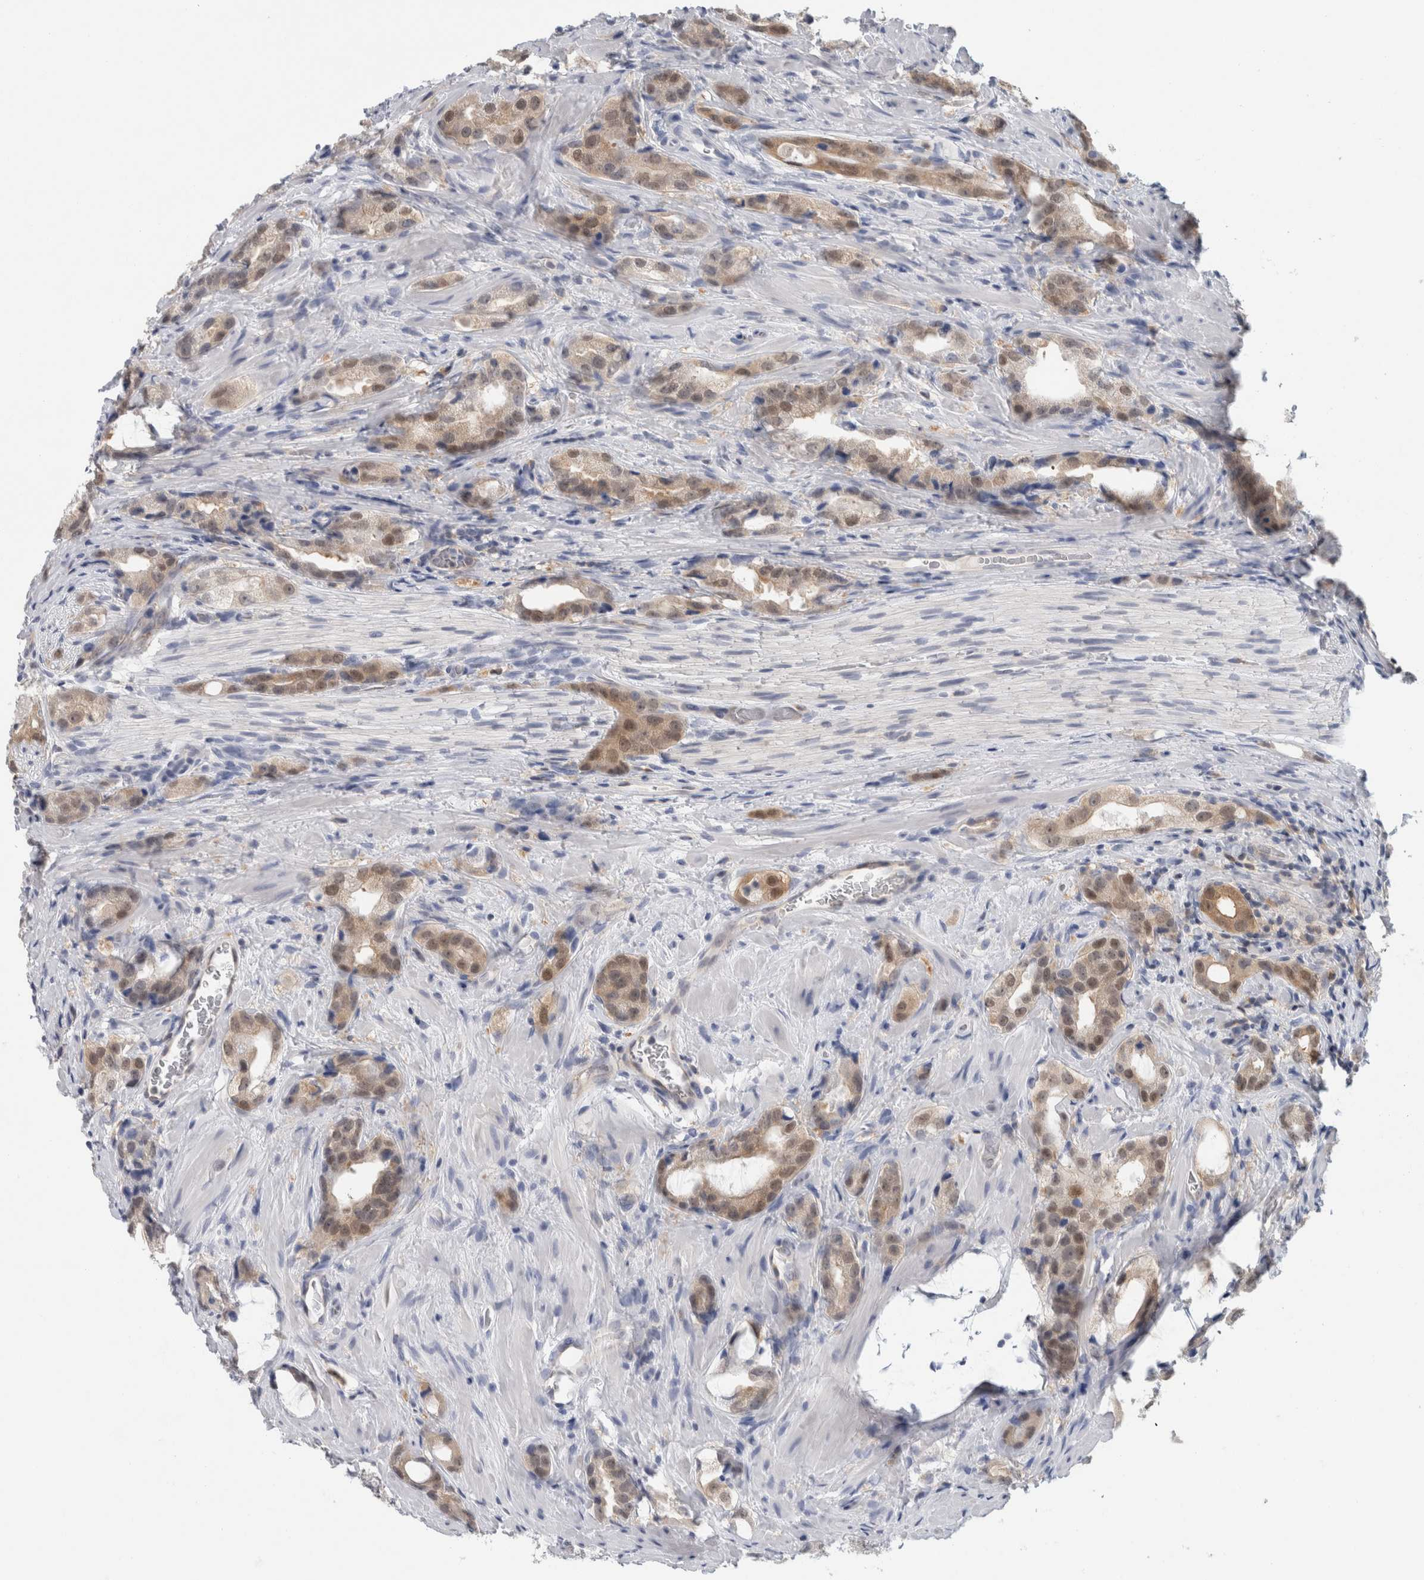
{"staining": {"intensity": "moderate", "quantity": ">75%", "location": "cytoplasmic/membranous,nuclear"}, "tissue": "prostate cancer", "cell_type": "Tumor cells", "image_type": "cancer", "snomed": [{"axis": "morphology", "description": "Adenocarcinoma, High grade"}, {"axis": "topography", "description": "Prostate"}], "caption": "A micrograph showing moderate cytoplasmic/membranous and nuclear staining in about >75% of tumor cells in high-grade adenocarcinoma (prostate), as visualized by brown immunohistochemical staining.", "gene": "CASP6", "patient": {"sex": "male", "age": 63}}